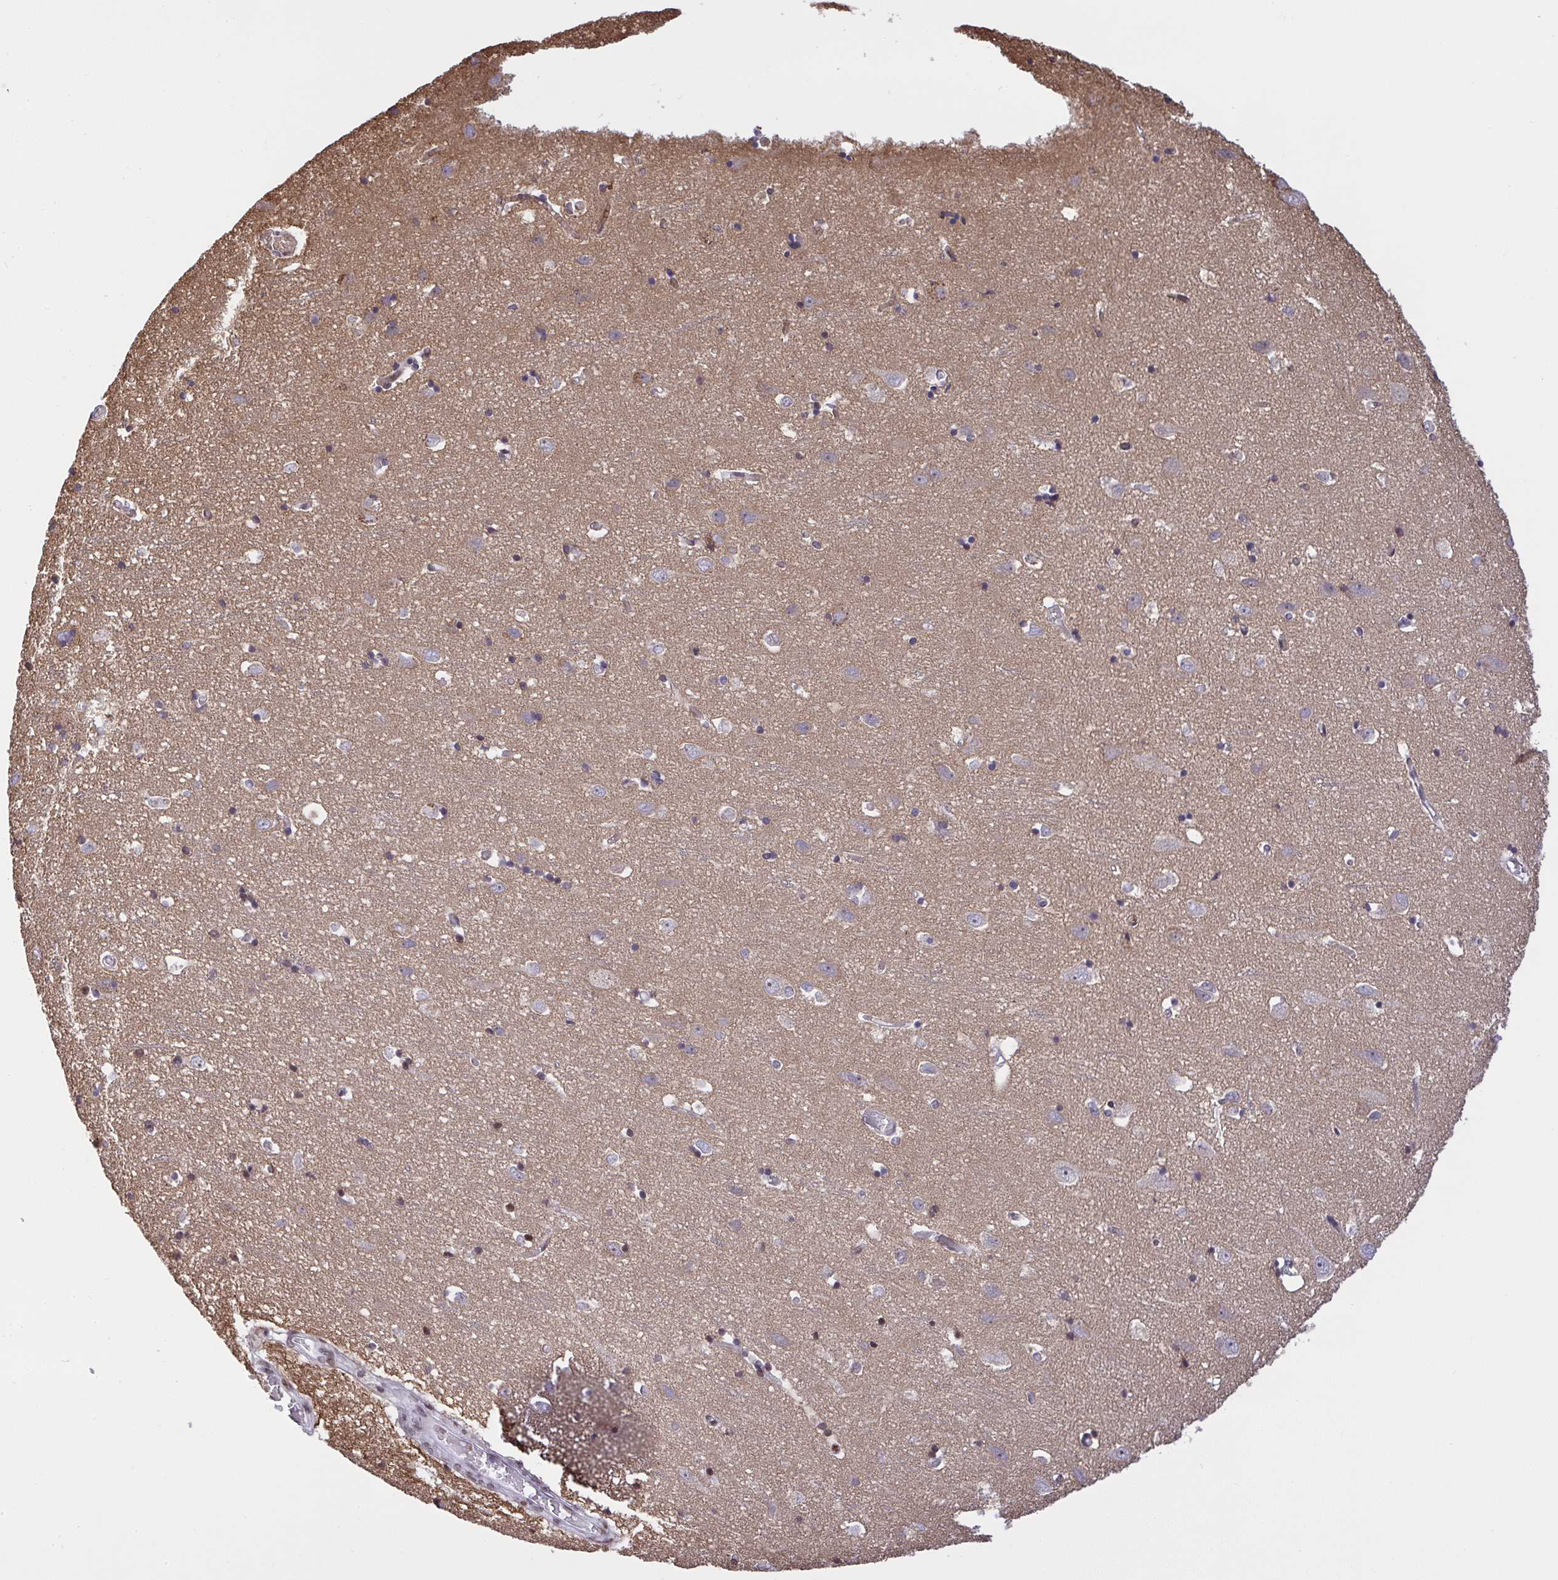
{"staining": {"intensity": "negative", "quantity": "none", "location": "none"}, "tissue": "cerebral cortex", "cell_type": "Endothelial cells", "image_type": "normal", "snomed": [{"axis": "morphology", "description": "Normal tissue, NOS"}, {"axis": "topography", "description": "Cerebral cortex"}], "caption": "Endothelial cells are negative for protein expression in normal human cerebral cortex. The staining was performed using DAB (3,3'-diaminobenzidine) to visualize the protein expression in brown, while the nuclei were stained in blue with hematoxylin (Magnification: 20x).", "gene": "ZNF554", "patient": {"sex": "male", "age": 70}}